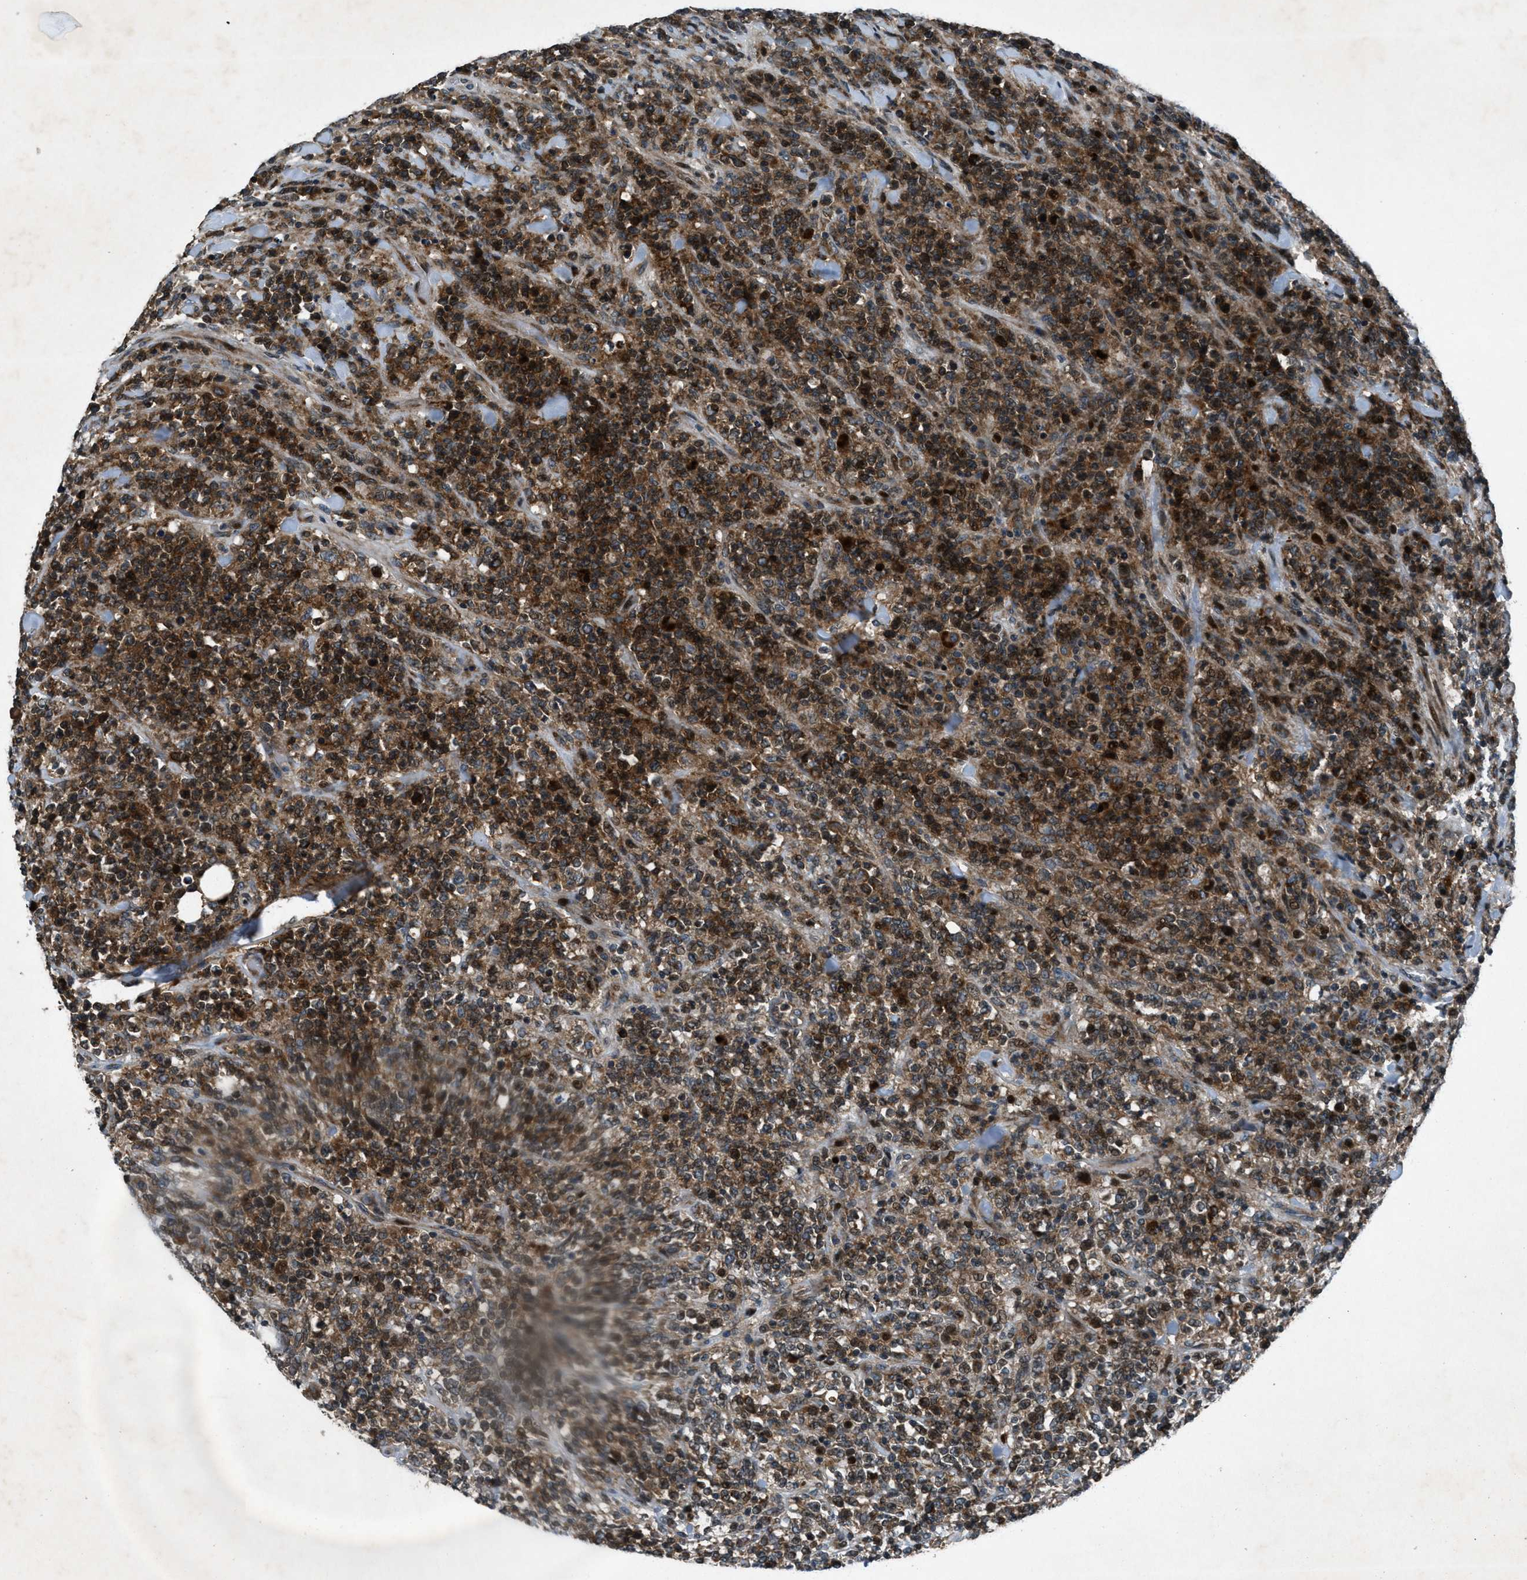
{"staining": {"intensity": "strong", "quantity": ">75%", "location": "cytoplasmic/membranous"}, "tissue": "lymphoma", "cell_type": "Tumor cells", "image_type": "cancer", "snomed": [{"axis": "morphology", "description": "Malignant lymphoma, non-Hodgkin's type, High grade"}, {"axis": "topography", "description": "Soft tissue"}], "caption": "IHC histopathology image of lymphoma stained for a protein (brown), which shows high levels of strong cytoplasmic/membranous expression in approximately >75% of tumor cells.", "gene": "CLEC2D", "patient": {"sex": "male", "age": 18}}